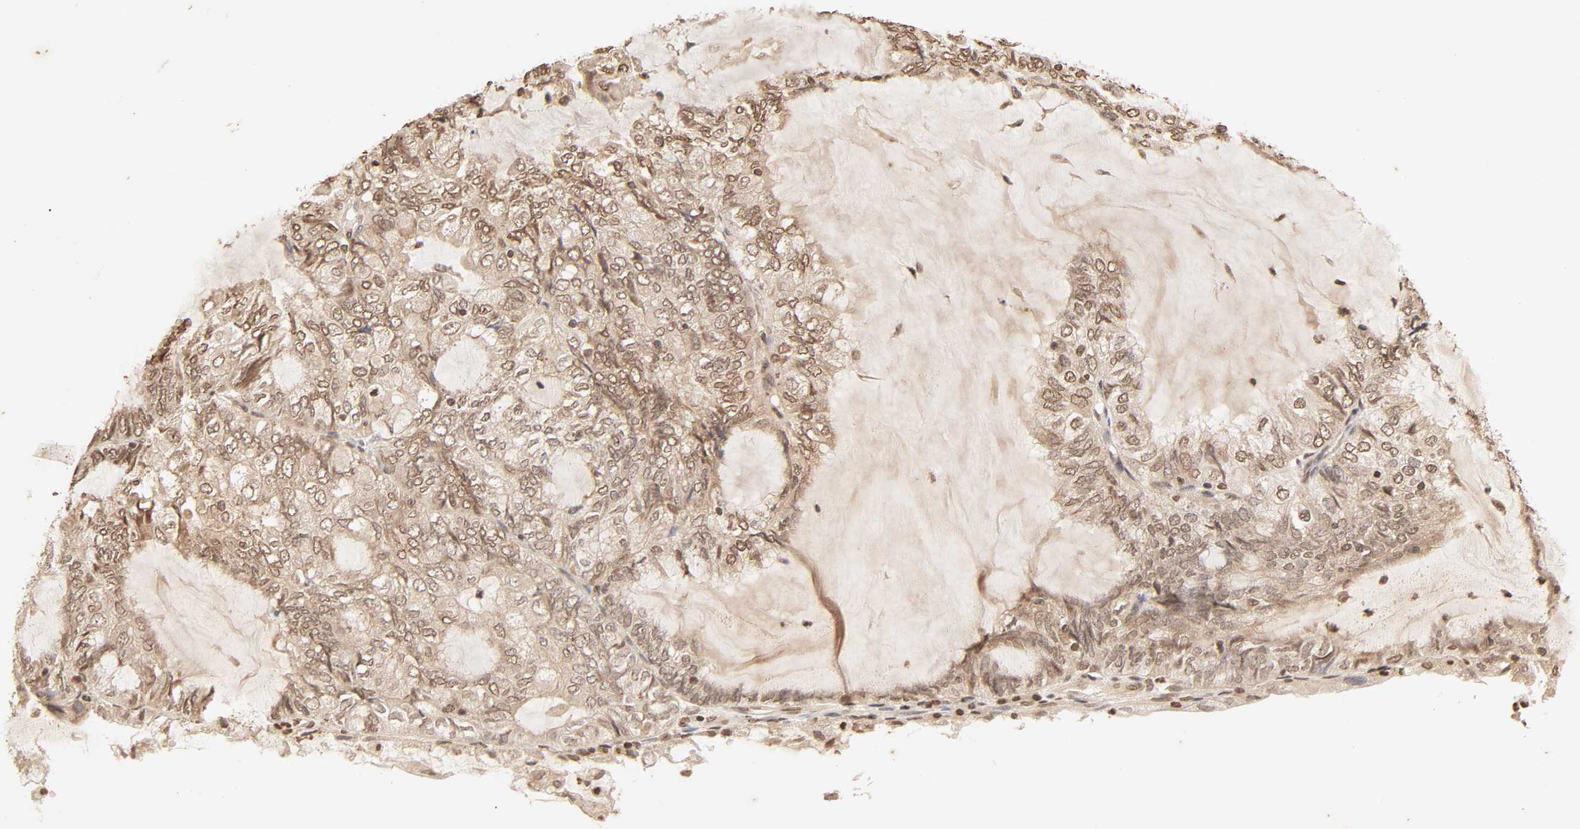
{"staining": {"intensity": "moderate", "quantity": ">75%", "location": "cytoplasmic/membranous,nuclear"}, "tissue": "endometrial cancer", "cell_type": "Tumor cells", "image_type": "cancer", "snomed": [{"axis": "morphology", "description": "Adenocarcinoma, NOS"}, {"axis": "topography", "description": "Endometrium"}], "caption": "Endometrial adenocarcinoma was stained to show a protein in brown. There is medium levels of moderate cytoplasmic/membranous and nuclear expression in approximately >75% of tumor cells. The staining was performed using DAB (3,3'-diaminobenzidine) to visualize the protein expression in brown, while the nuclei were stained in blue with hematoxylin (Magnification: 20x).", "gene": "TBL1X", "patient": {"sex": "female", "age": 81}}